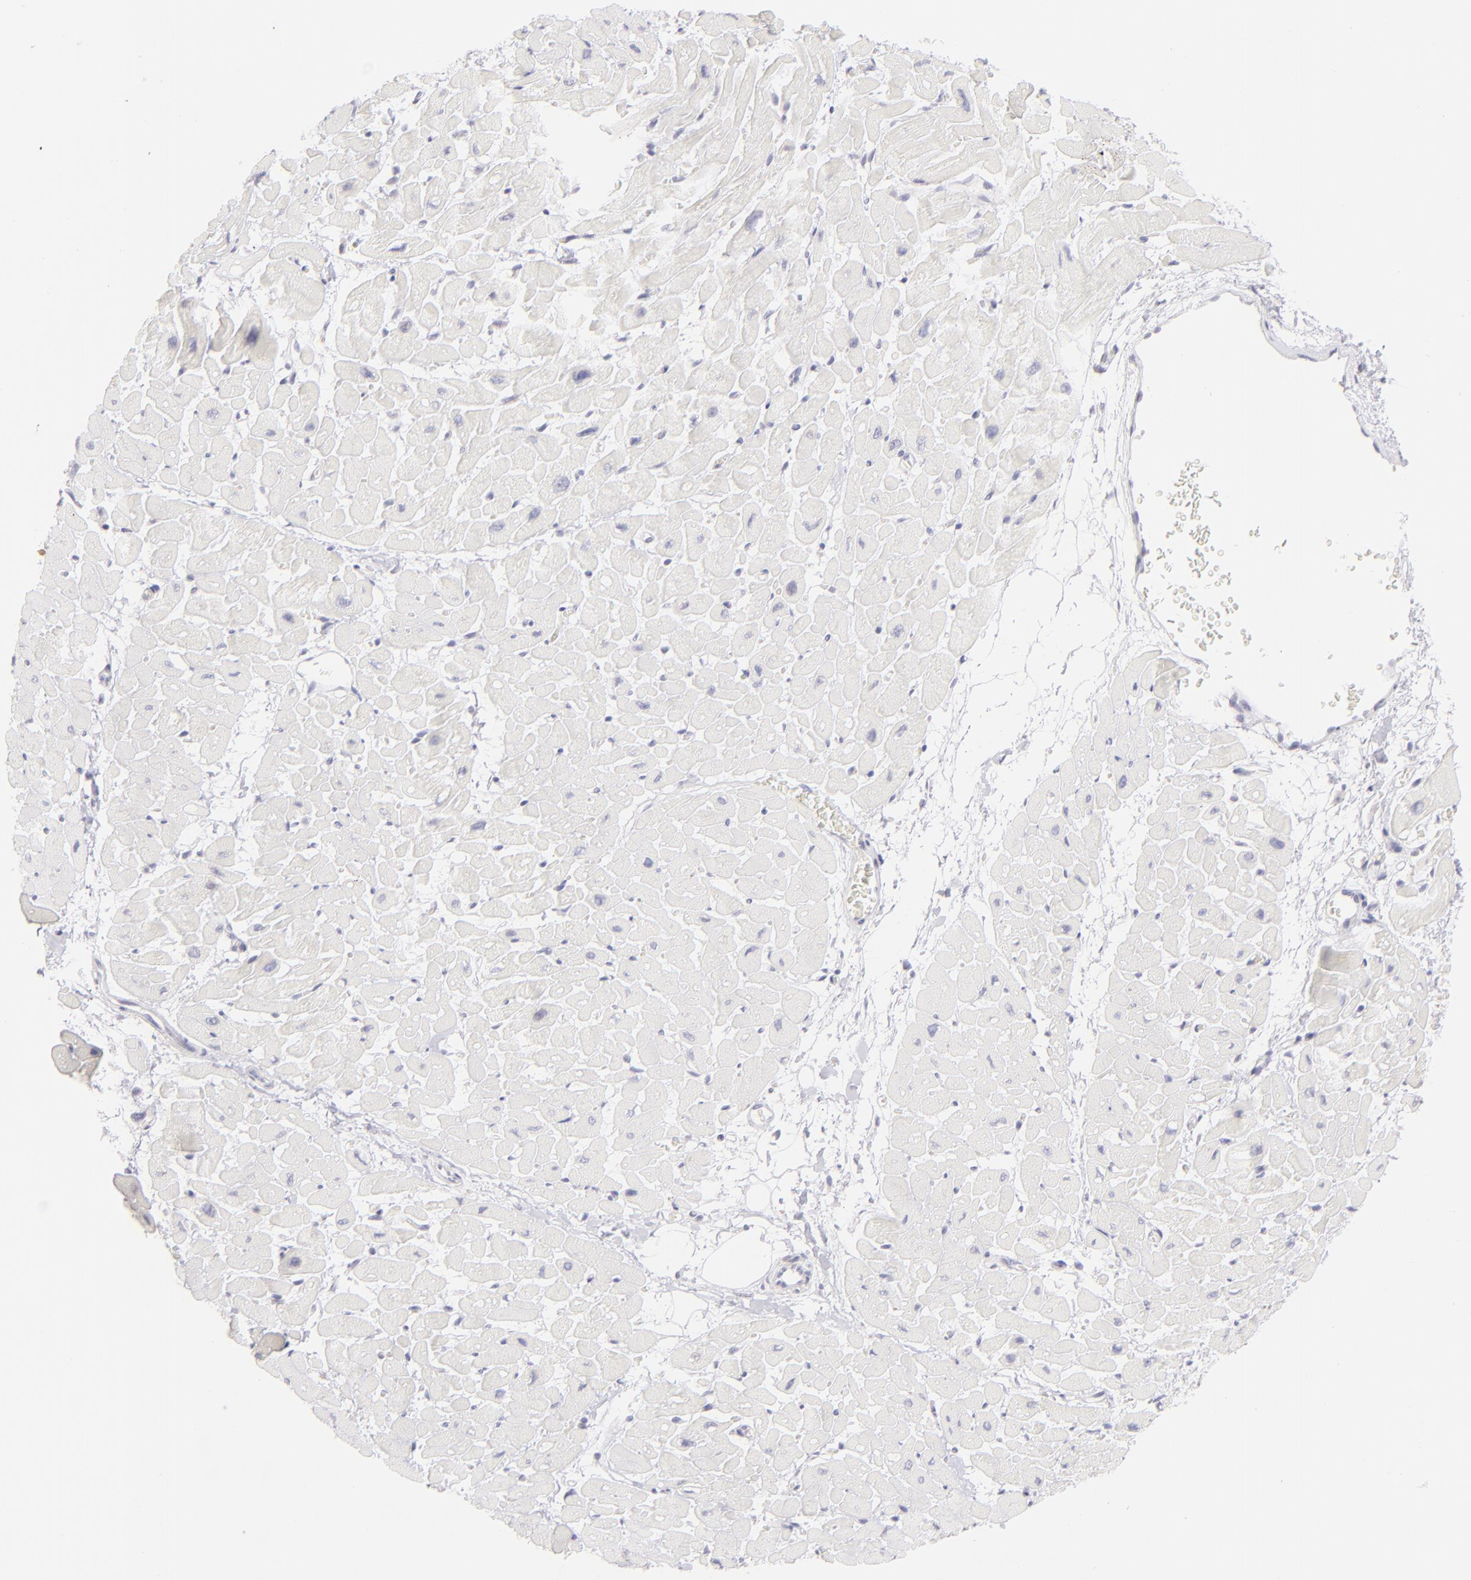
{"staining": {"intensity": "negative", "quantity": "none", "location": "none"}, "tissue": "heart muscle", "cell_type": "Cardiomyocytes", "image_type": "normal", "snomed": [{"axis": "morphology", "description": "Normal tissue, NOS"}, {"axis": "topography", "description": "Heart"}], "caption": "The IHC histopathology image has no significant positivity in cardiomyocytes of heart muscle. The staining is performed using DAB (3,3'-diaminobenzidine) brown chromogen with nuclei counter-stained in using hematoxylin.", "gene": "CLDN4", "patient": {"sex": "male", "age": 45}}